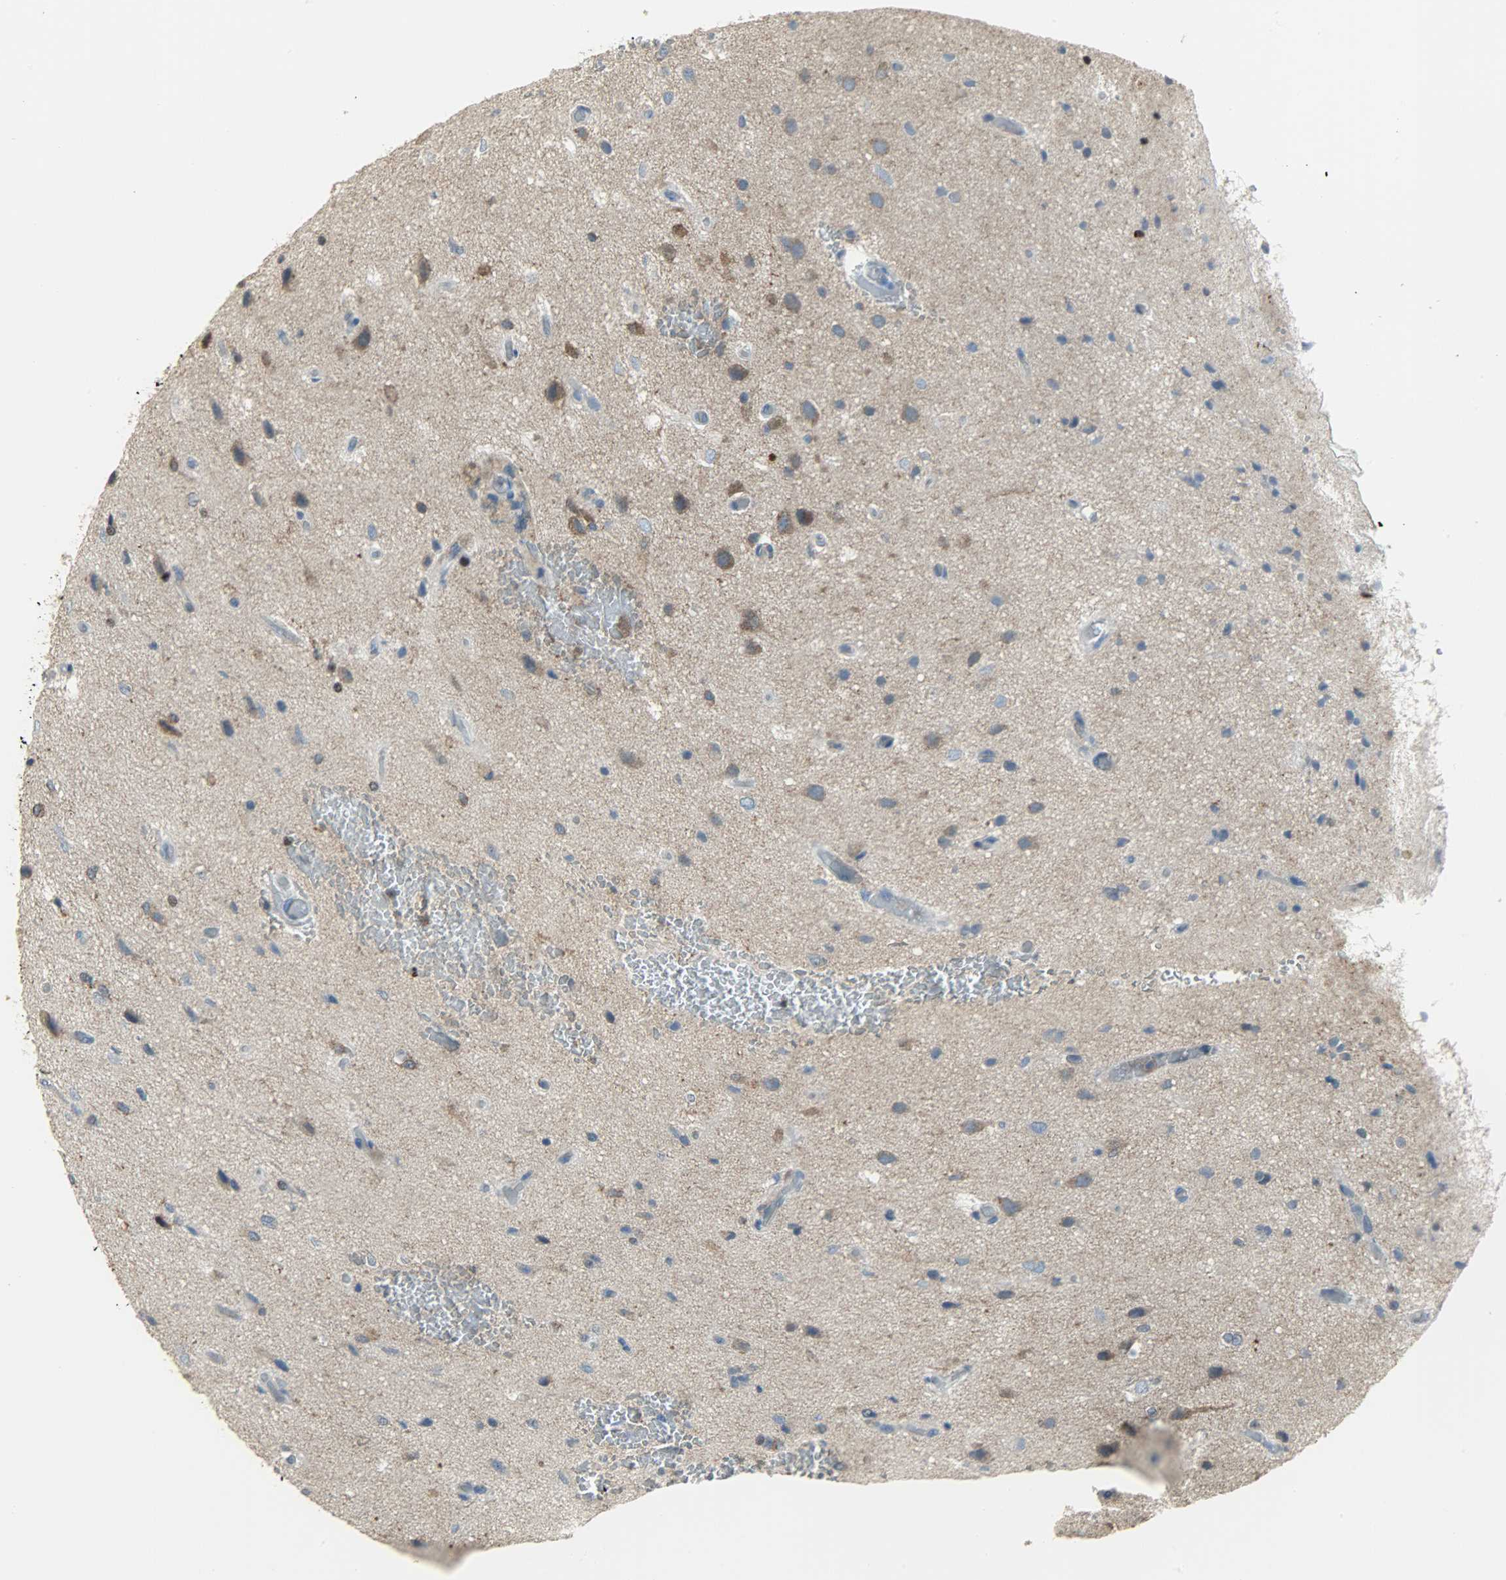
{"staining": {"intensity": "weak", "quantity": ">75%", "location": "cytoplasmic/membranous"}, "tissue": "glioma", "cell_type": "Tumor cells", "image_type": "cancer", "snomed": [{"axis": "morphology", "description": "Glioma, malignant, High grade"}, {"axis": "topography", "description": "Brain"}], "caption": "DAB (3,3'-diaminobenzidine) immunohistochemical staining of human malignant glioma (high-grade) demonstrates weak cytoplasmic/membranous protein positivity in approximately >75% of tumor cells. The staining was performed using DAB (3,3'-diaminobenzidine) to visualize the protein expression in brown, while the nuclei were stained in blue with hematoxylin (Magnification: 20x).", "gene": "DNAJA4", "patient": {"sex": "male", "age": 47}}